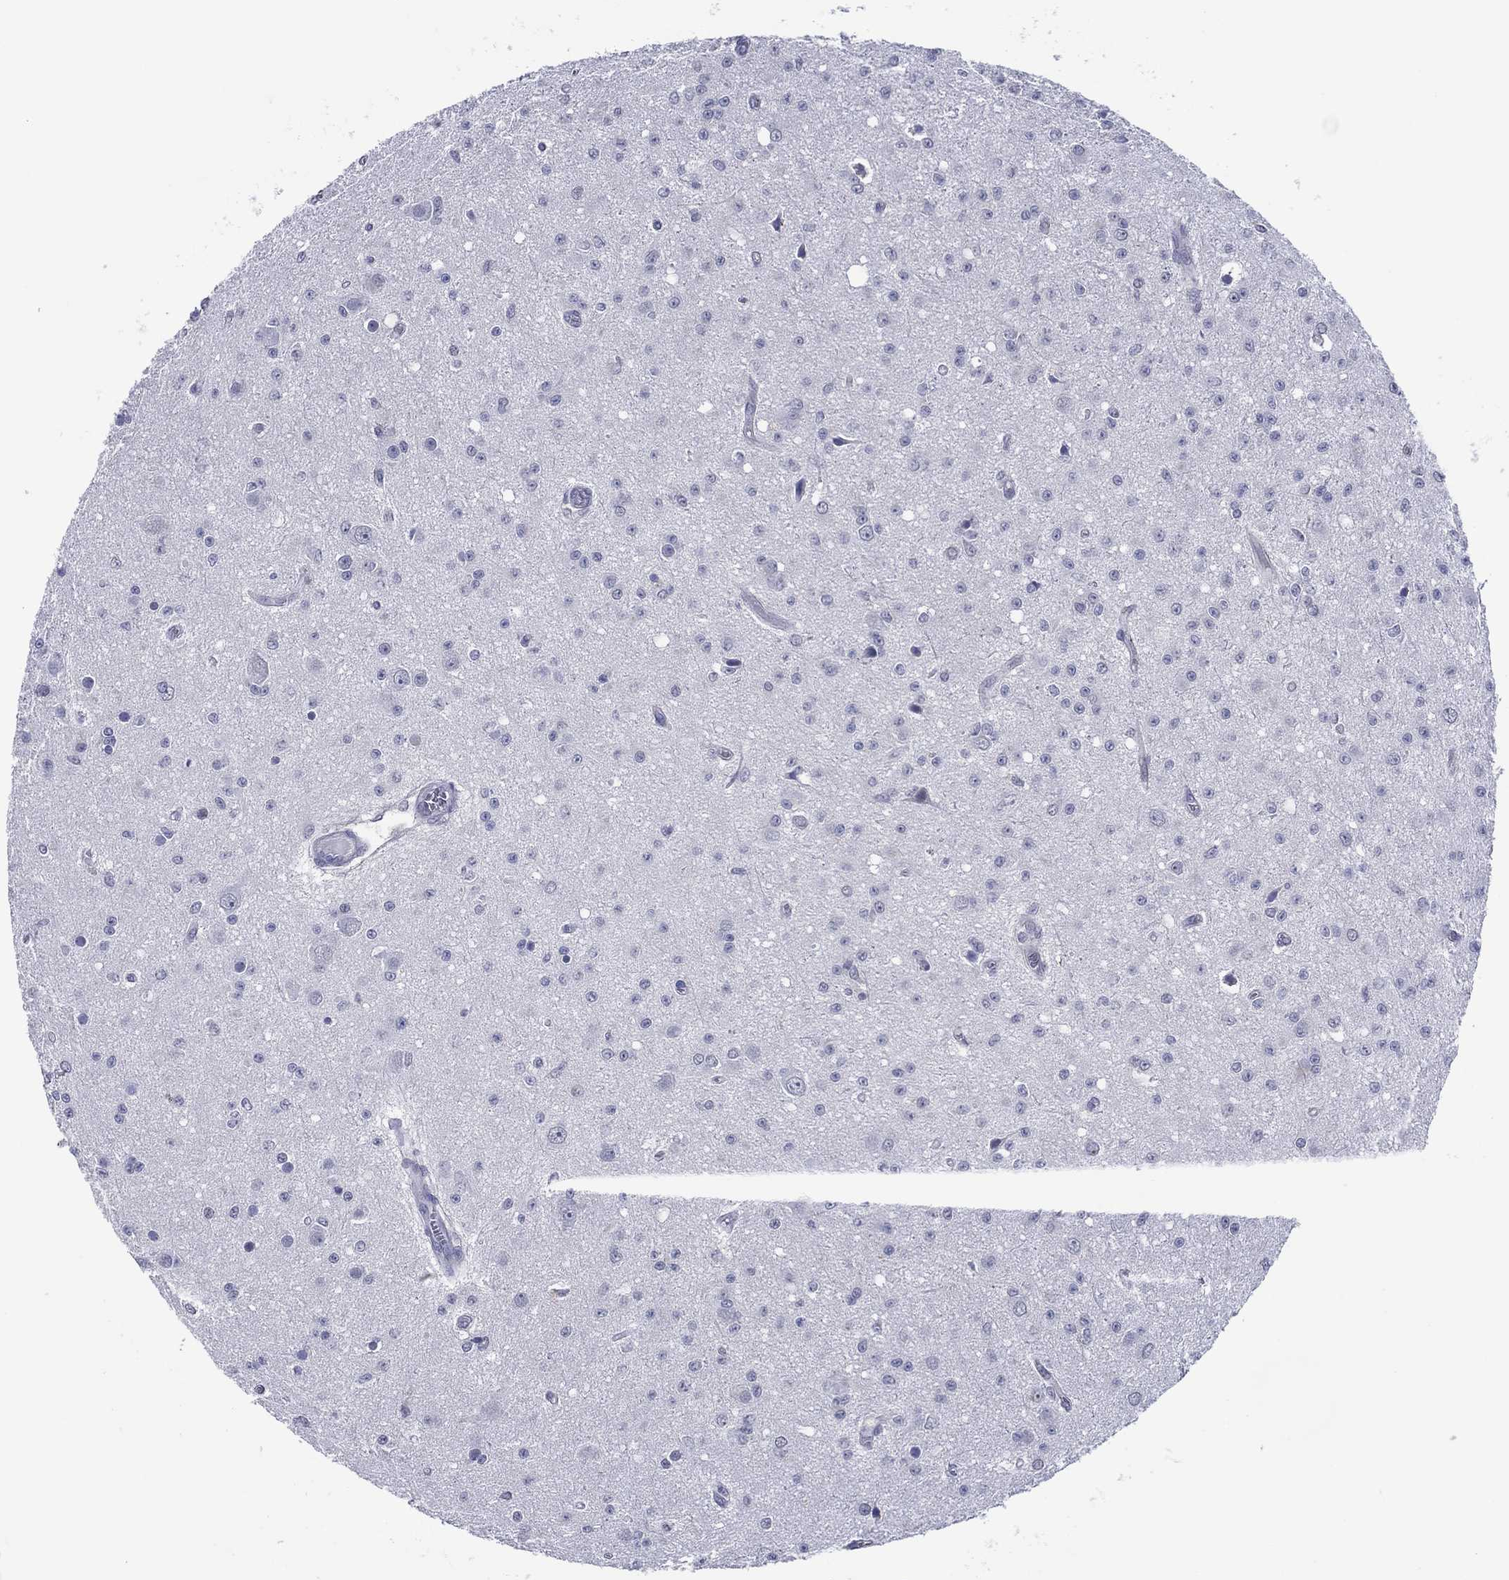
{"staining": {"intensity": "negative", "quantity": "none", "location": "none"}, "tissue": "glioma", "cell_type": "Tumor cells", "image_type": "cancer", "snomed": [{"axis": "morphology", "description": "Glioma, malignant, Low grade"}, {"axis": "topography", "description": "Brain"}], "caption": "A high-resolution photomicrograph shows immunohistochemistry staining of malignant low-grade glioma, which shows no significant positivity in tumor cells. (DAB immunohistochemistry (IHC) with hematoxylin counter stain).", "gene": "TRIM31", "patient": {"sex": "female", "age": 45}}